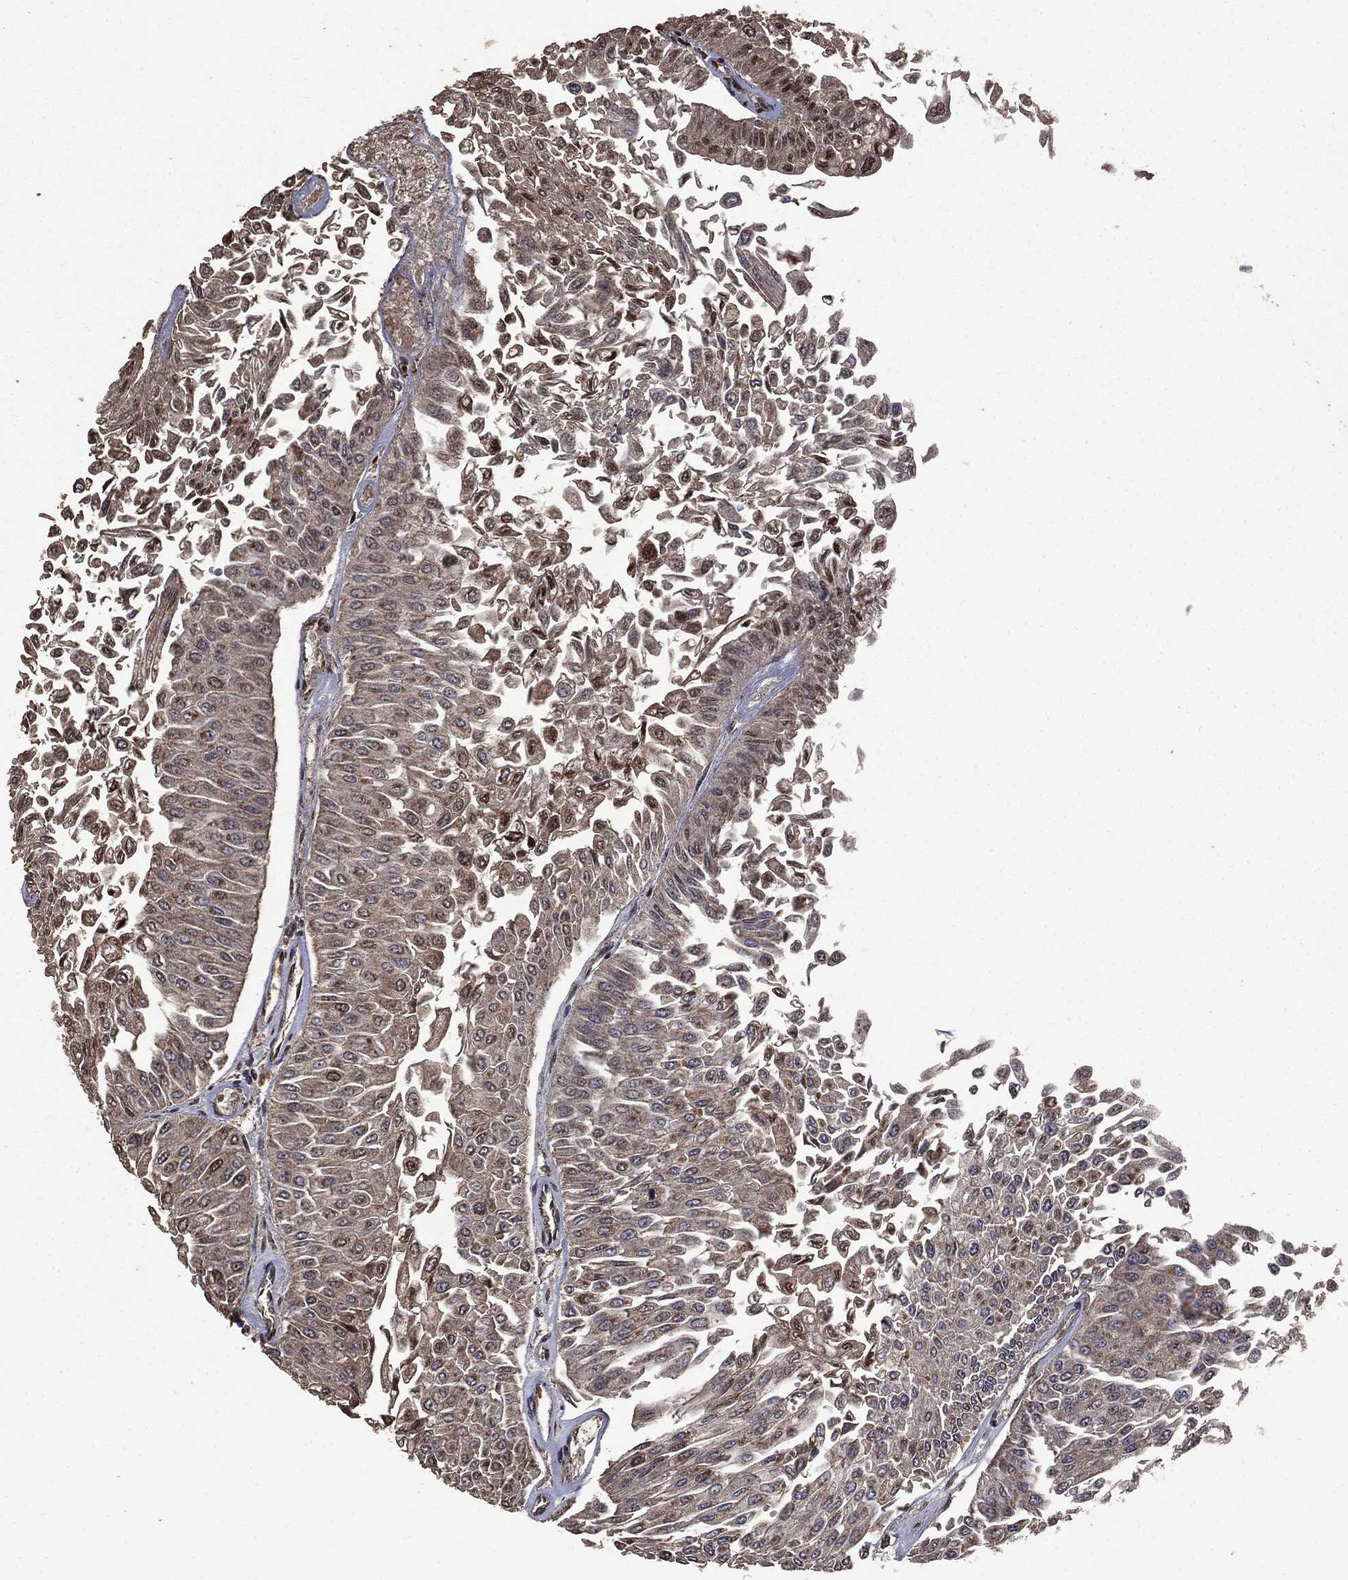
{"staining": {"intensity": "strong", "quantity": "<25%", "location": "cytoplasmic/membranous,nuclear"}, "tissue": "urothelial cancer", "cell_type": "Tumor cells", "image_type": "cancer", "snomed": [{"axis": "morphology", "description": "Urothelial carcinoma, Low grade"}, {"axis": "topography", "description": "Urinary bladder"}], "caption": "Immunohistochemistry (IHC) (DAB (3,3'-diaminobenzidine)) staining of human urothelial cancer shows strong cytoplasmic/membranous and nuclear protein expression in approximately <25% of tumor cells.", "gene": "PPP6R2", "patient": {"sex": "male", "age": 67}}